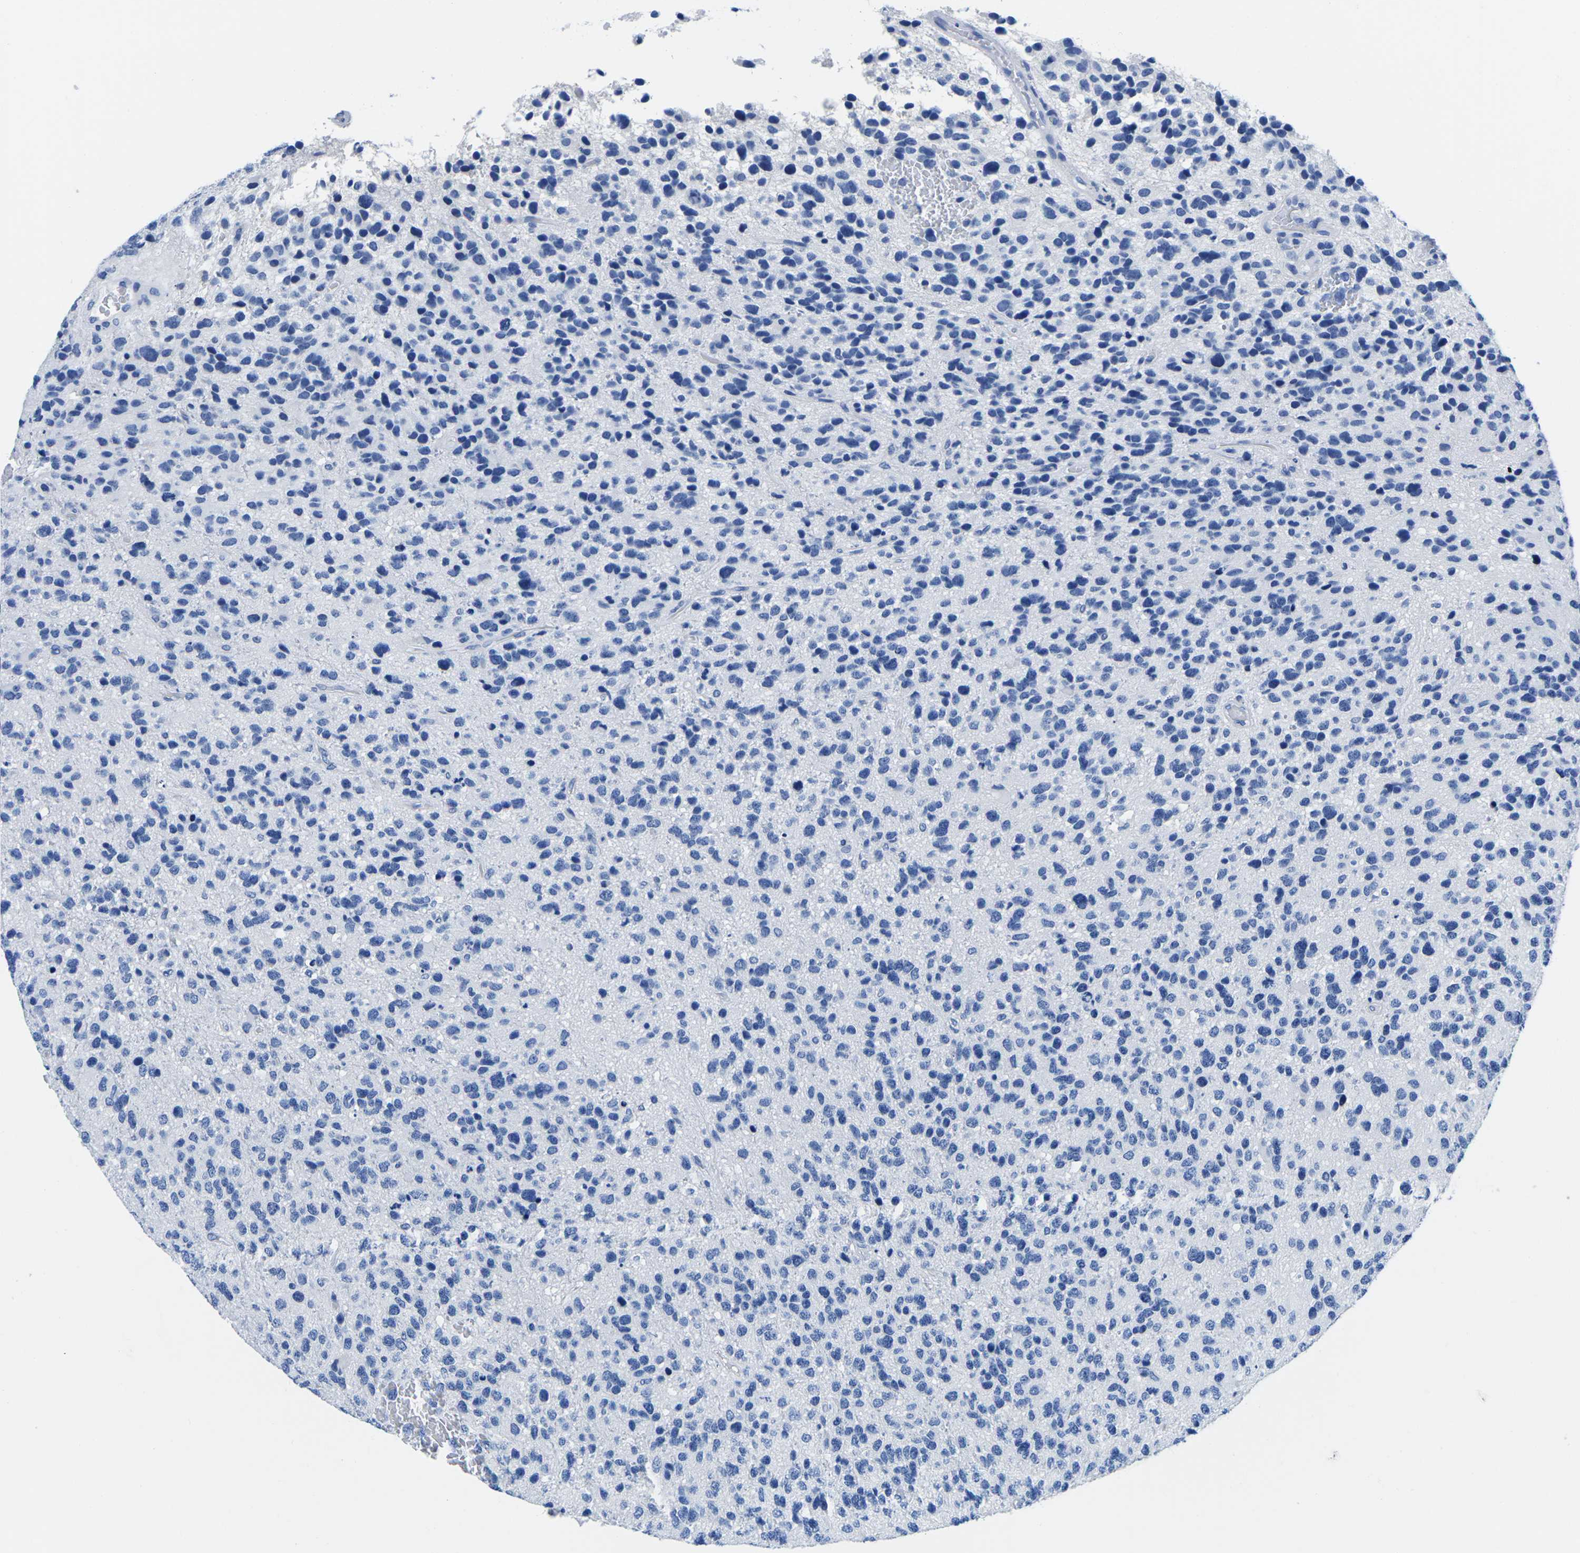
{"staining": {"intensity": "negative", "quantity": "none", "location": "none"}, "tissue": "glioma", "cell_type": "Tumor cells", "image_type": "cancer", "snomed": [{"axis": "morphology", "description": "Glioma, malignant, High grade"}, {"axis": "topography", "description": "Brain"}], "caption": "Protein analysis of glioma demonstrates no significant positivity in tumor cells.", "gene": "CYP1A2", "patient": {"sex": "female", "age": 58}}